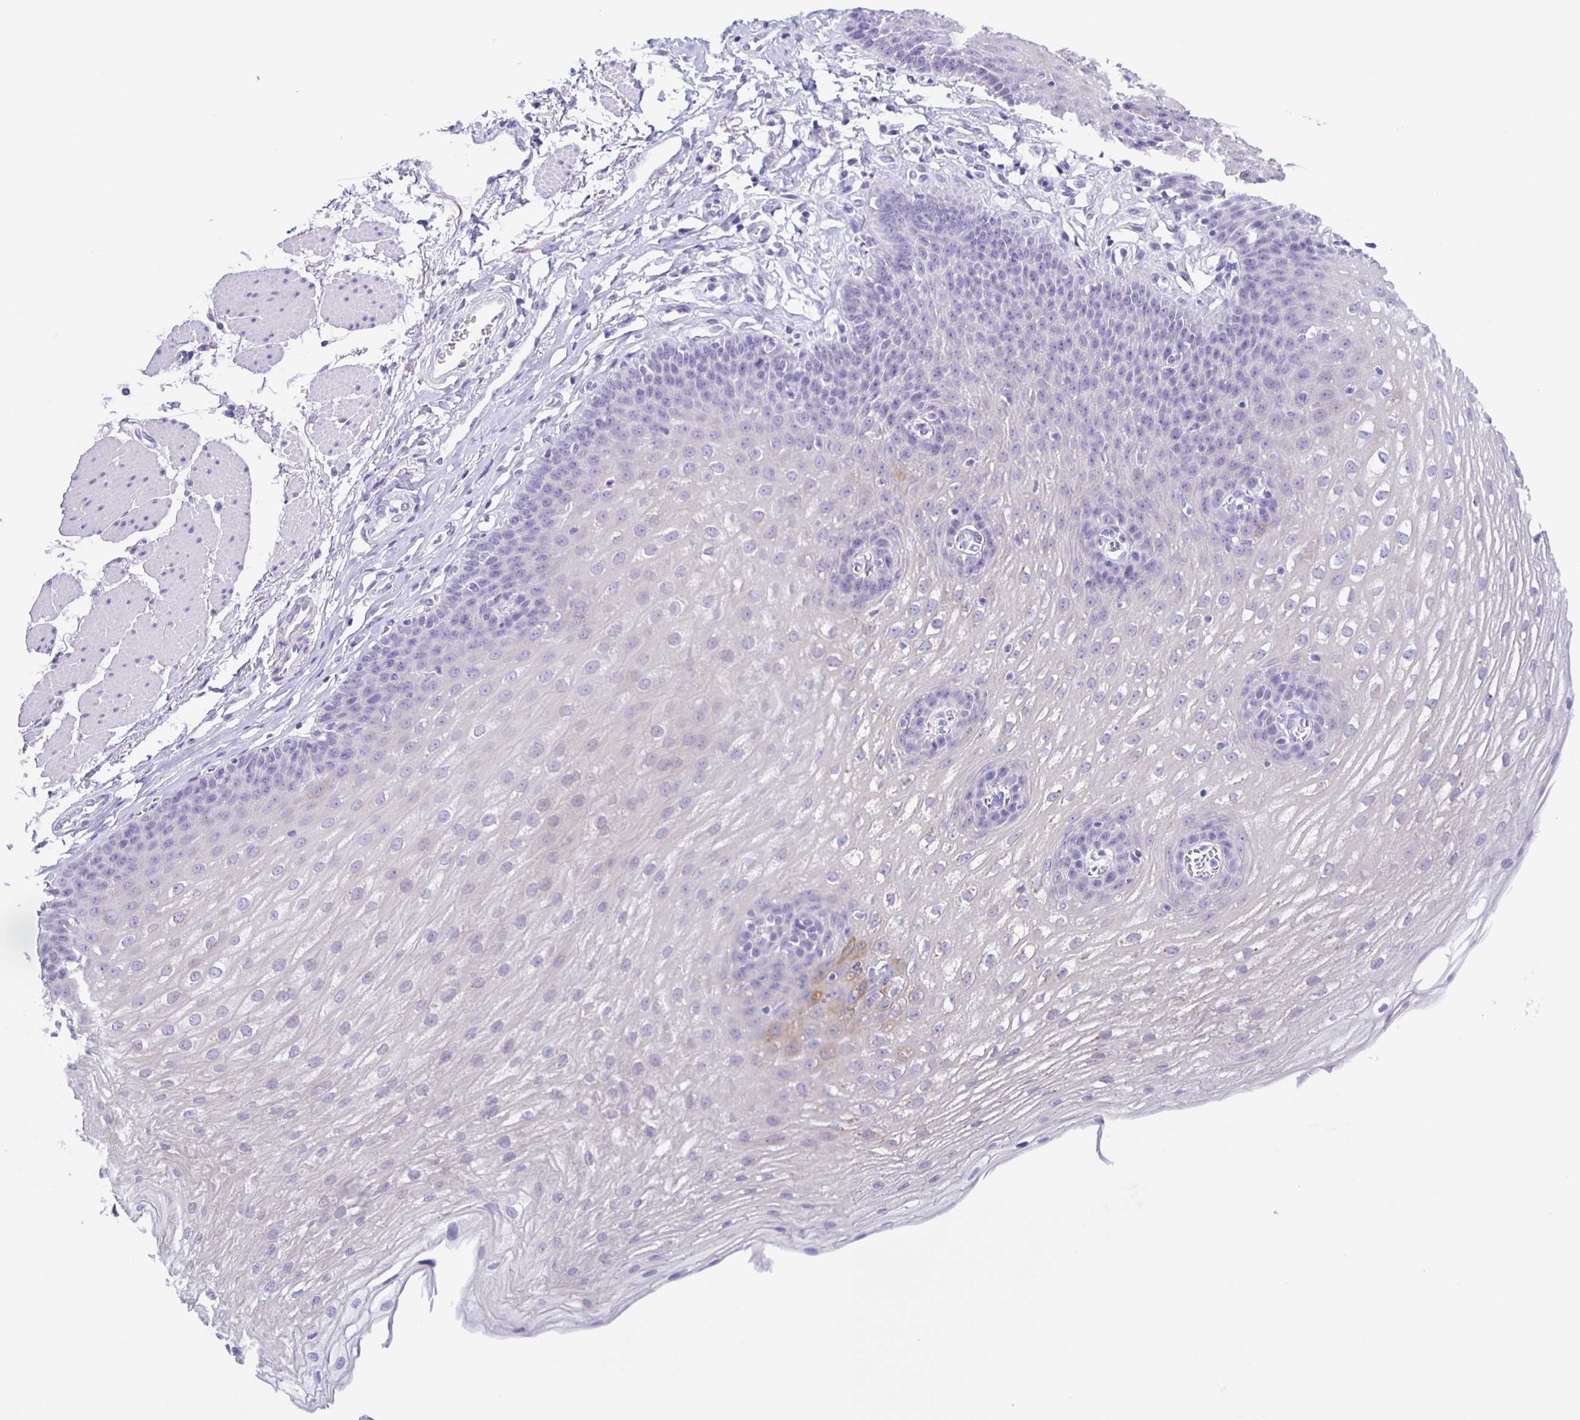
{"staining": {"intensity": "weak", "quantity": "<25%", "location": "cytoplasmic/membranous"}, "tissue": "esophagus", "cell_type": "Squamous epithelial cells", "image_type": "normal", "snomed": [{"axis": "morphology", "description": "Normal tissue, NOS"}, {"axis": "topography", "description": "Esophagus"}], "caption": "This is an IHC micrograph of unremarkable human esophagus. There is no positivity in squamous epithelial cells.", "gene": "TGIF2LX", "patient": {"sex": "female", "age": 81}}